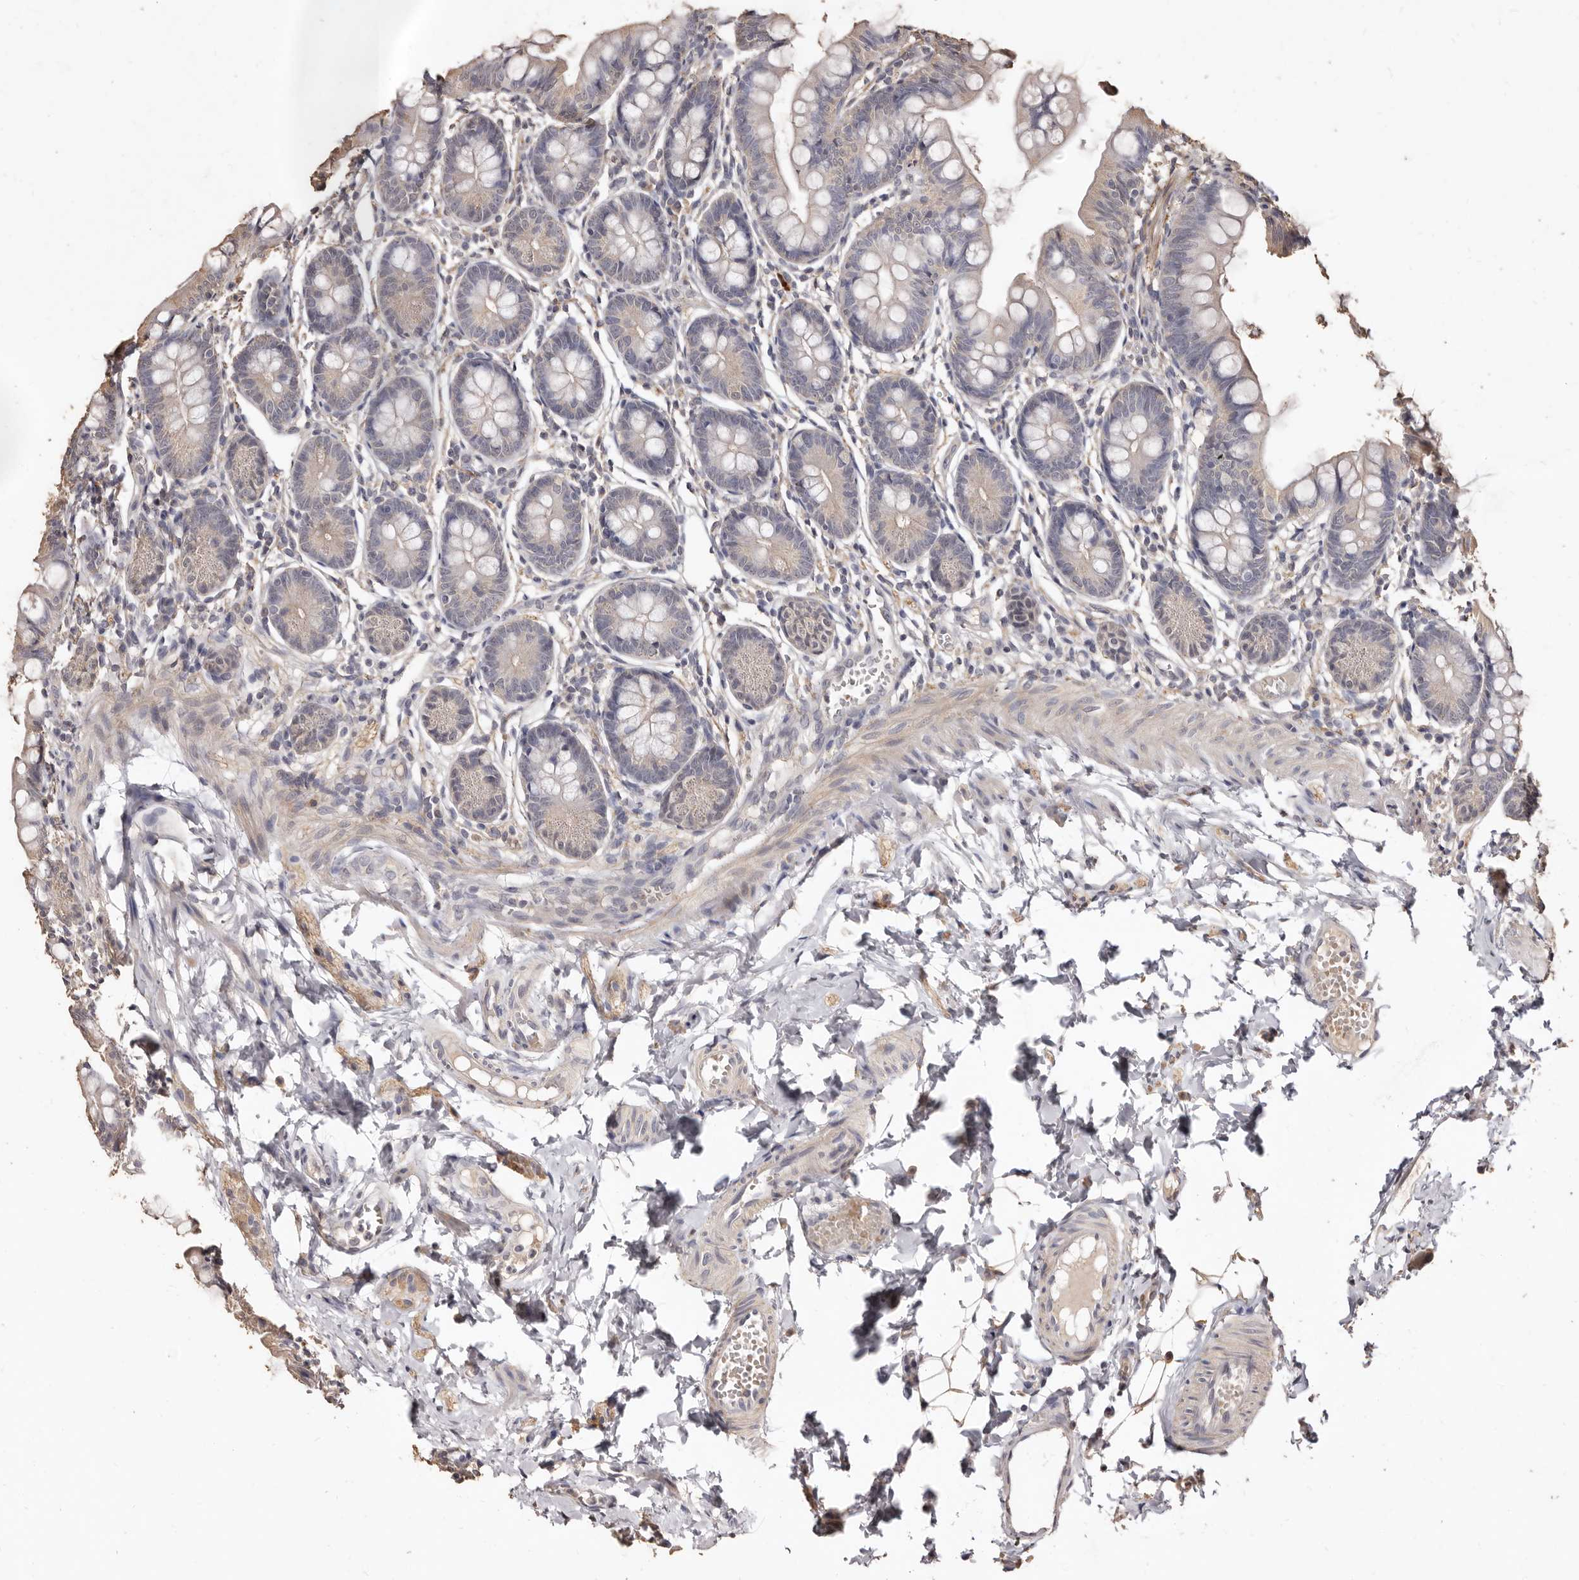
{"staining": {"intensity": "negative", "quantity": "none", "location": "none"}, "tissue": "small intestine", "cell_type": "Glandular cells", "image_type": "normal", "snomed": [{"axis": "morphology", "description": "Normal tissue, NOS"}, {"axis": "topography", "description": "Small intestine"}], "caption": "This is an immunohistochemistry (IHC) image of benign human small intestine. There is no staining in glandular cells.", "gene": "INAVA", "patient": {"sex": "male", "age": 7}}